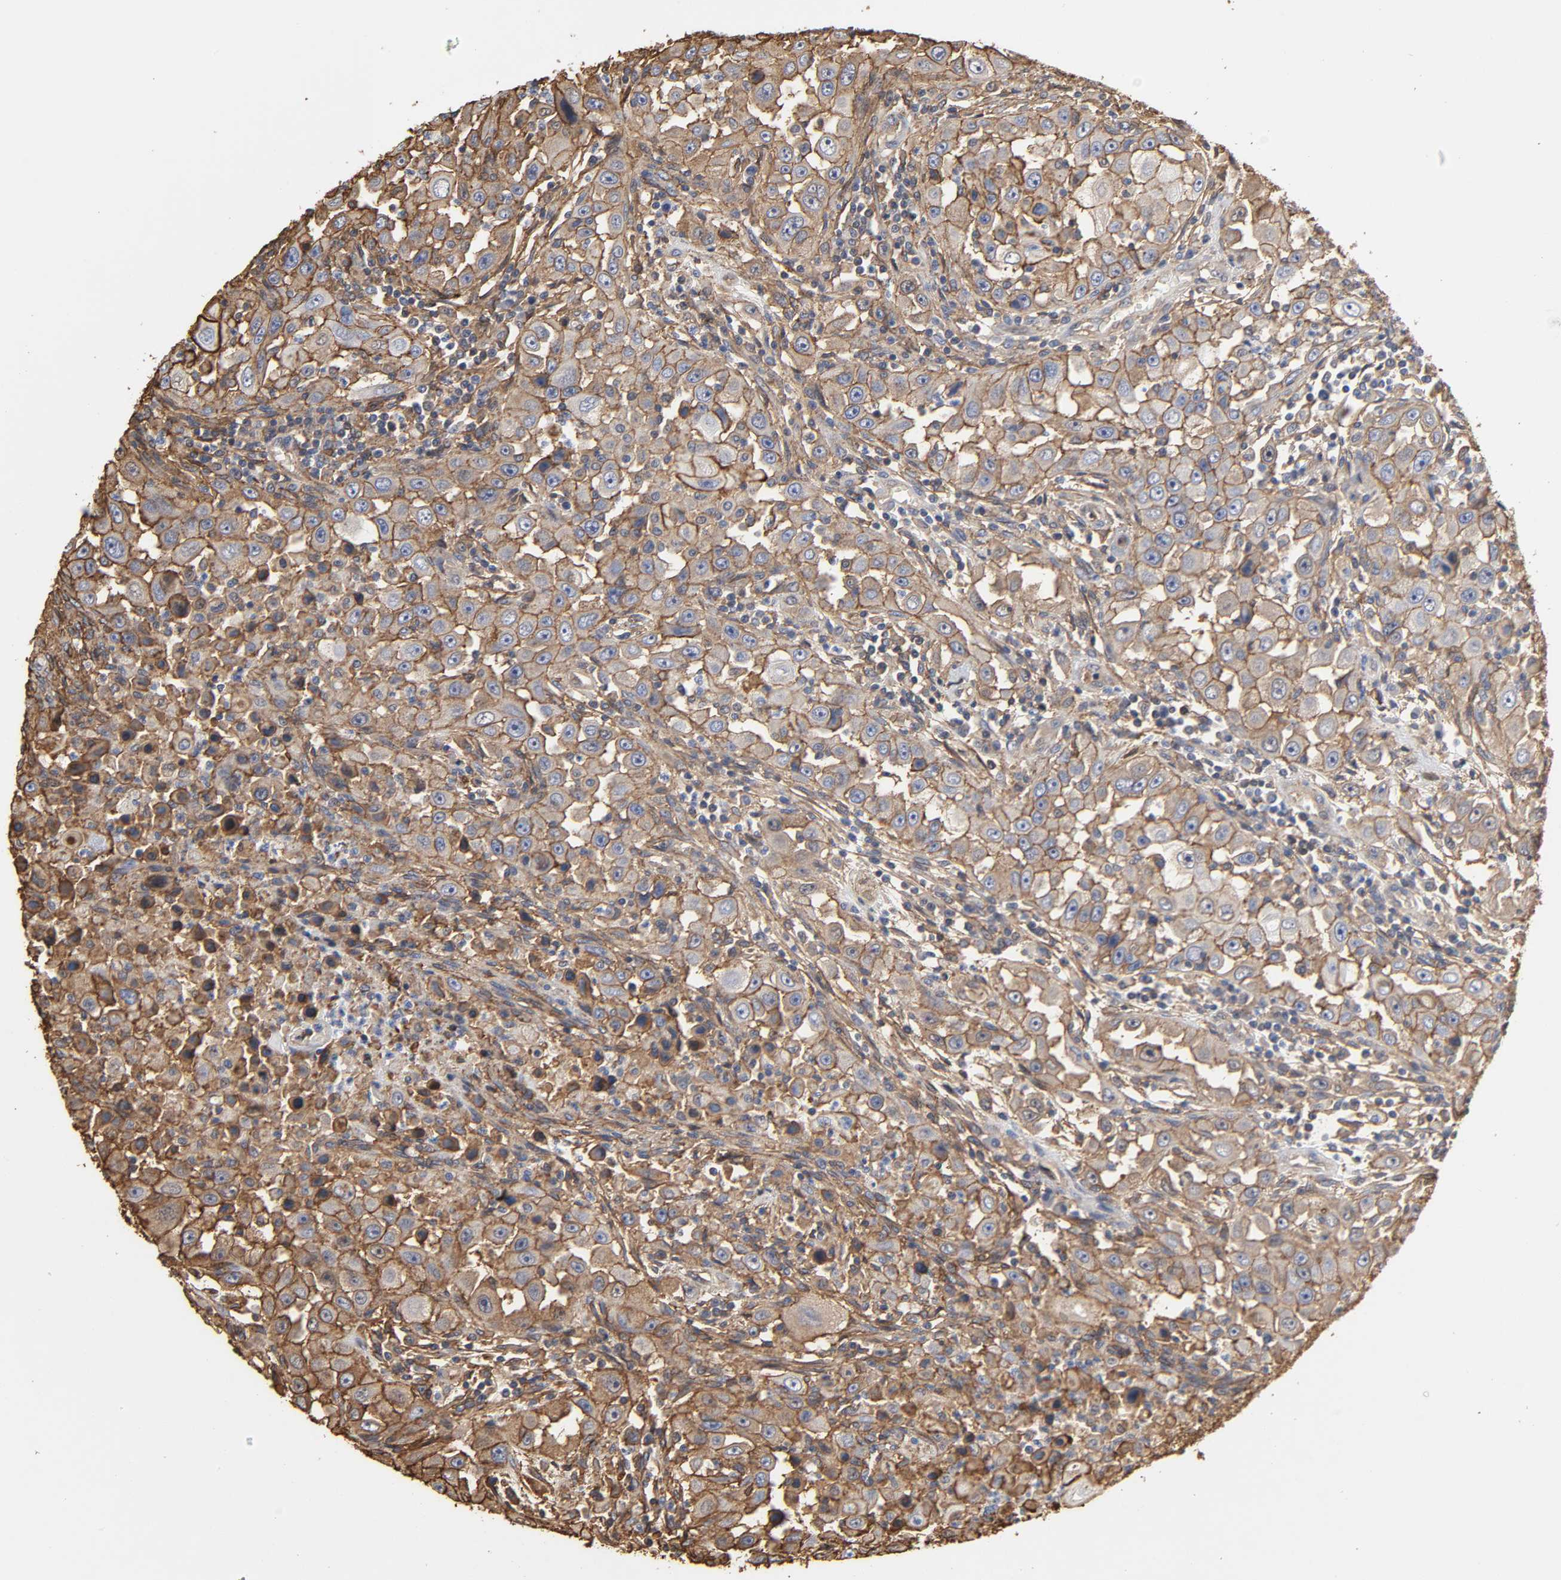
{"staining": {"intensity": "moderate", "quantity": ">75%", "location": "cytoplasmic/membranous"}, "tissue": "head and neck cancer", "cell_type": "Tumor cells", "image_type": "cancer", "snomed": [{"axis": "morphology", "description": "Carcinoma, NOS"}, {"axis": "topography", "description": "Head-Neck"}], "caption": "The image exhibits staining of head and neck cancer (carcinoma), revealing moderate cytoplasmic/membranous protein positivity (brown color) within tumor cells. (DAB IHC with brightfield microscopy, high magnification).", "gene": "ANXA2", "patient": {"sex": "male", "age": 87}}